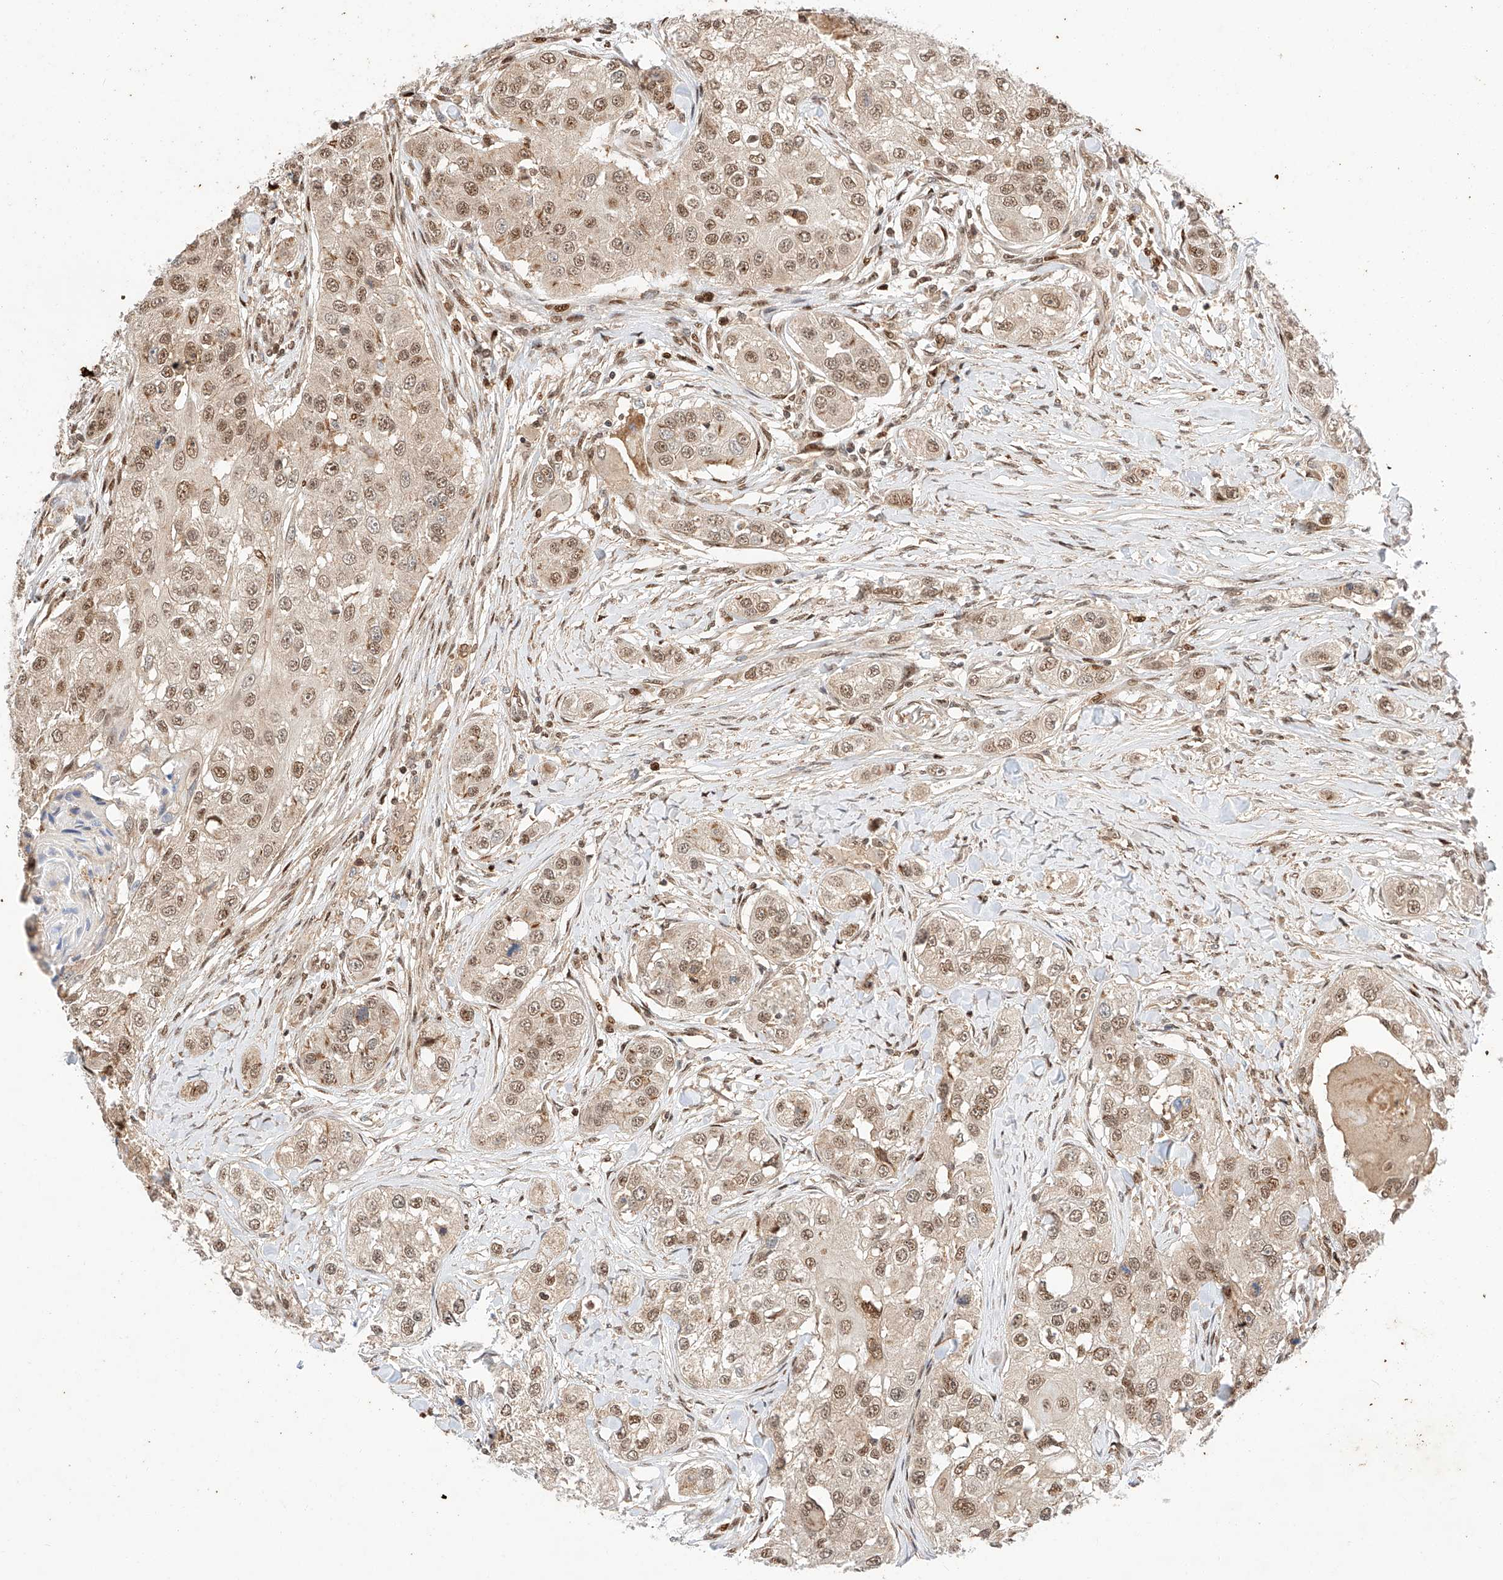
{"staining": {"intensity": "moderate", "quantity": ">75%", "location": "nuclear"}, "tissue": "head and neck cancer", "cell_type": "Tumor cells", "image_type": "cancer", "snomed": [{"axis": "morphology", "description": "Normal tissue, NOS"}, {"axis": "morphology", "description": "Squamous cell carcinoma, NOS"}, {"axis": "topography", "description": "Skeletal muscle"}, {"axis": "topography", "description": "Head-Neck"}], "caption": "Moderate nuclear protein positivity is appreciated in about >75% of tumor cells in head and neck cancer.", "gene": "HDAC9", "patient": {"sex": "male", "age": 51}}